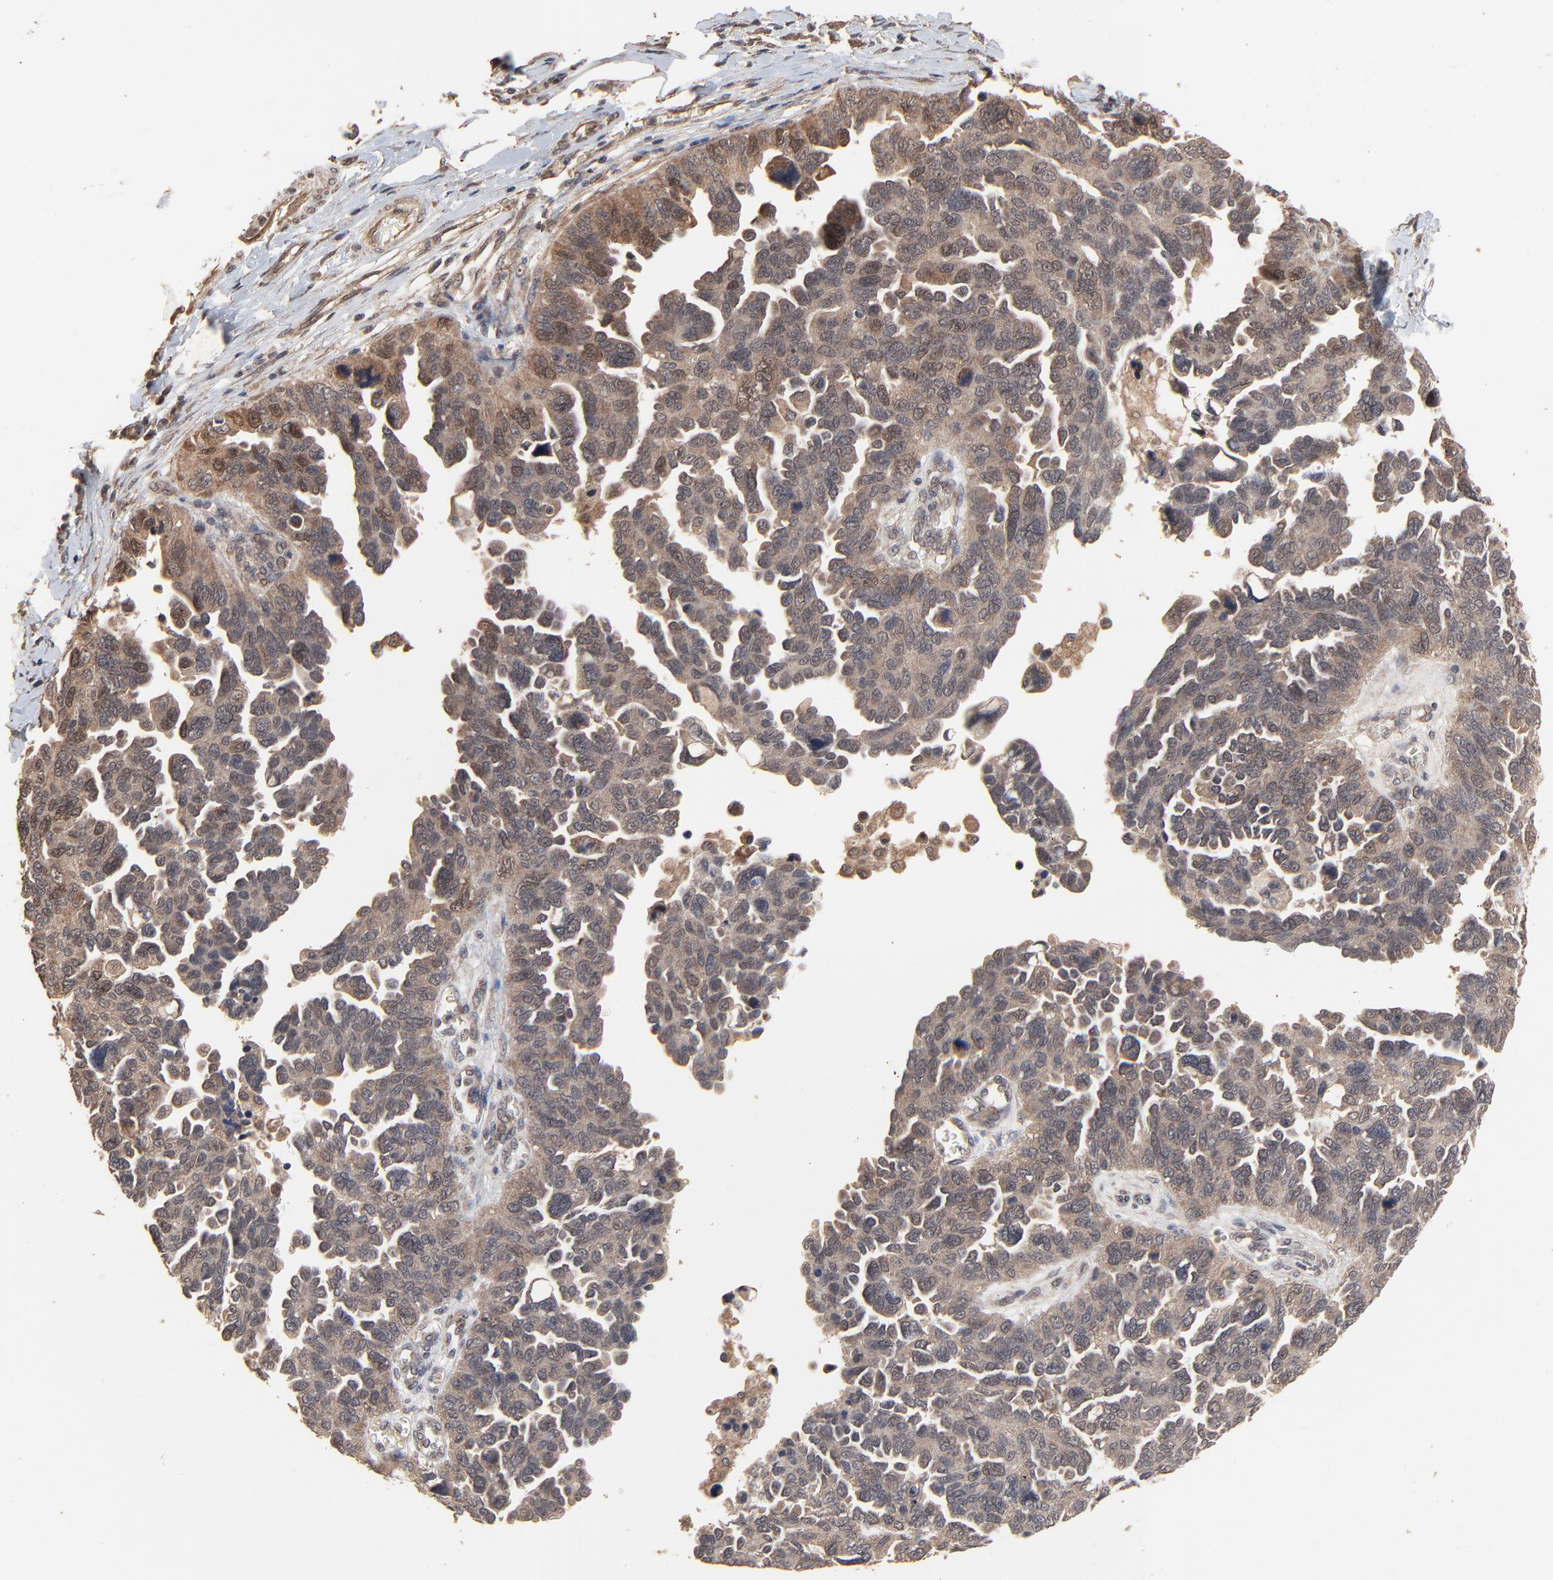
{"staining": {"intensity": "weak", "quantity": ">75%", "location": "cytoplasmic/membranous,nuclear"}, "tissue": "ovarian cancer", "cell_type": "Tumor cells", "image_type": "cancer", "snomed": [{"axis": "morphology", "description": "Cystadenocarcinoma, serous, NOS"}, {"axis": "topography", "description": "Ovary"}], "caption": "Human ovarian serous cystadenocarcinoma stained with a brown dye shows weak cytoplasmic/membranous and nuclear positive staining in approximately >75% of tumor cells.", "gene": "FAM227A", "patient": {"sex": "female", "age": 64}}